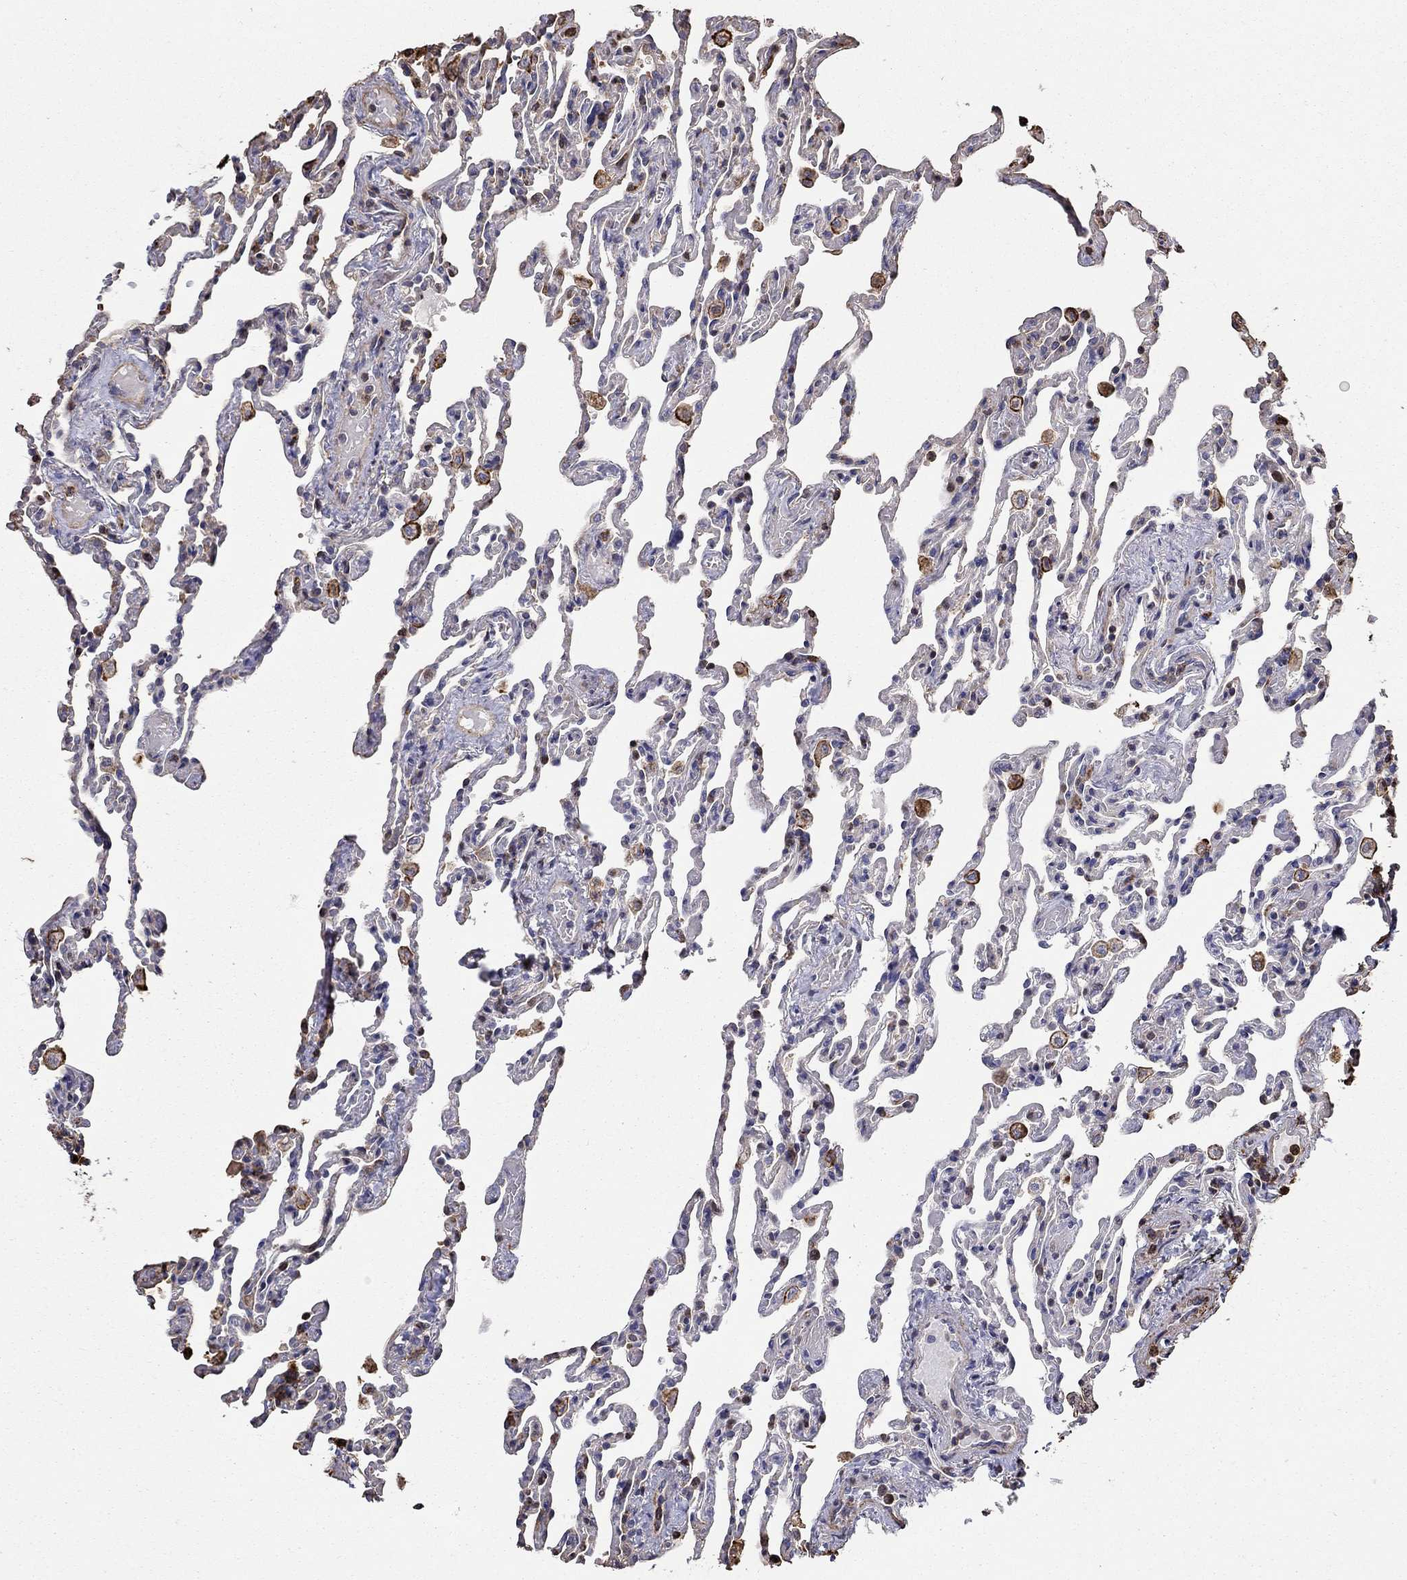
{"staining": {"intensity": "strong", "quantity": "<25%", "location": "cytoplasmic/membranous"}, "tissue": "lung", "cell_type": "Alveolar cells", "image_type": "normal", "snomed": [{"axis": "morphology", "description": "Normal tissue, NOS"}, {"axis": "topography", "description": "Lung"}], "caption": "Immunohistochemical staining of benign human lung exhibits <25% levels of strong cytoplasmic/membranous protein staining in about <25% of alveolar cells. The protein is shown in brown color, while the nuclei are stained blue.", "gene": "NPHP1", "patient": {"sex": "female", "age": 43}}